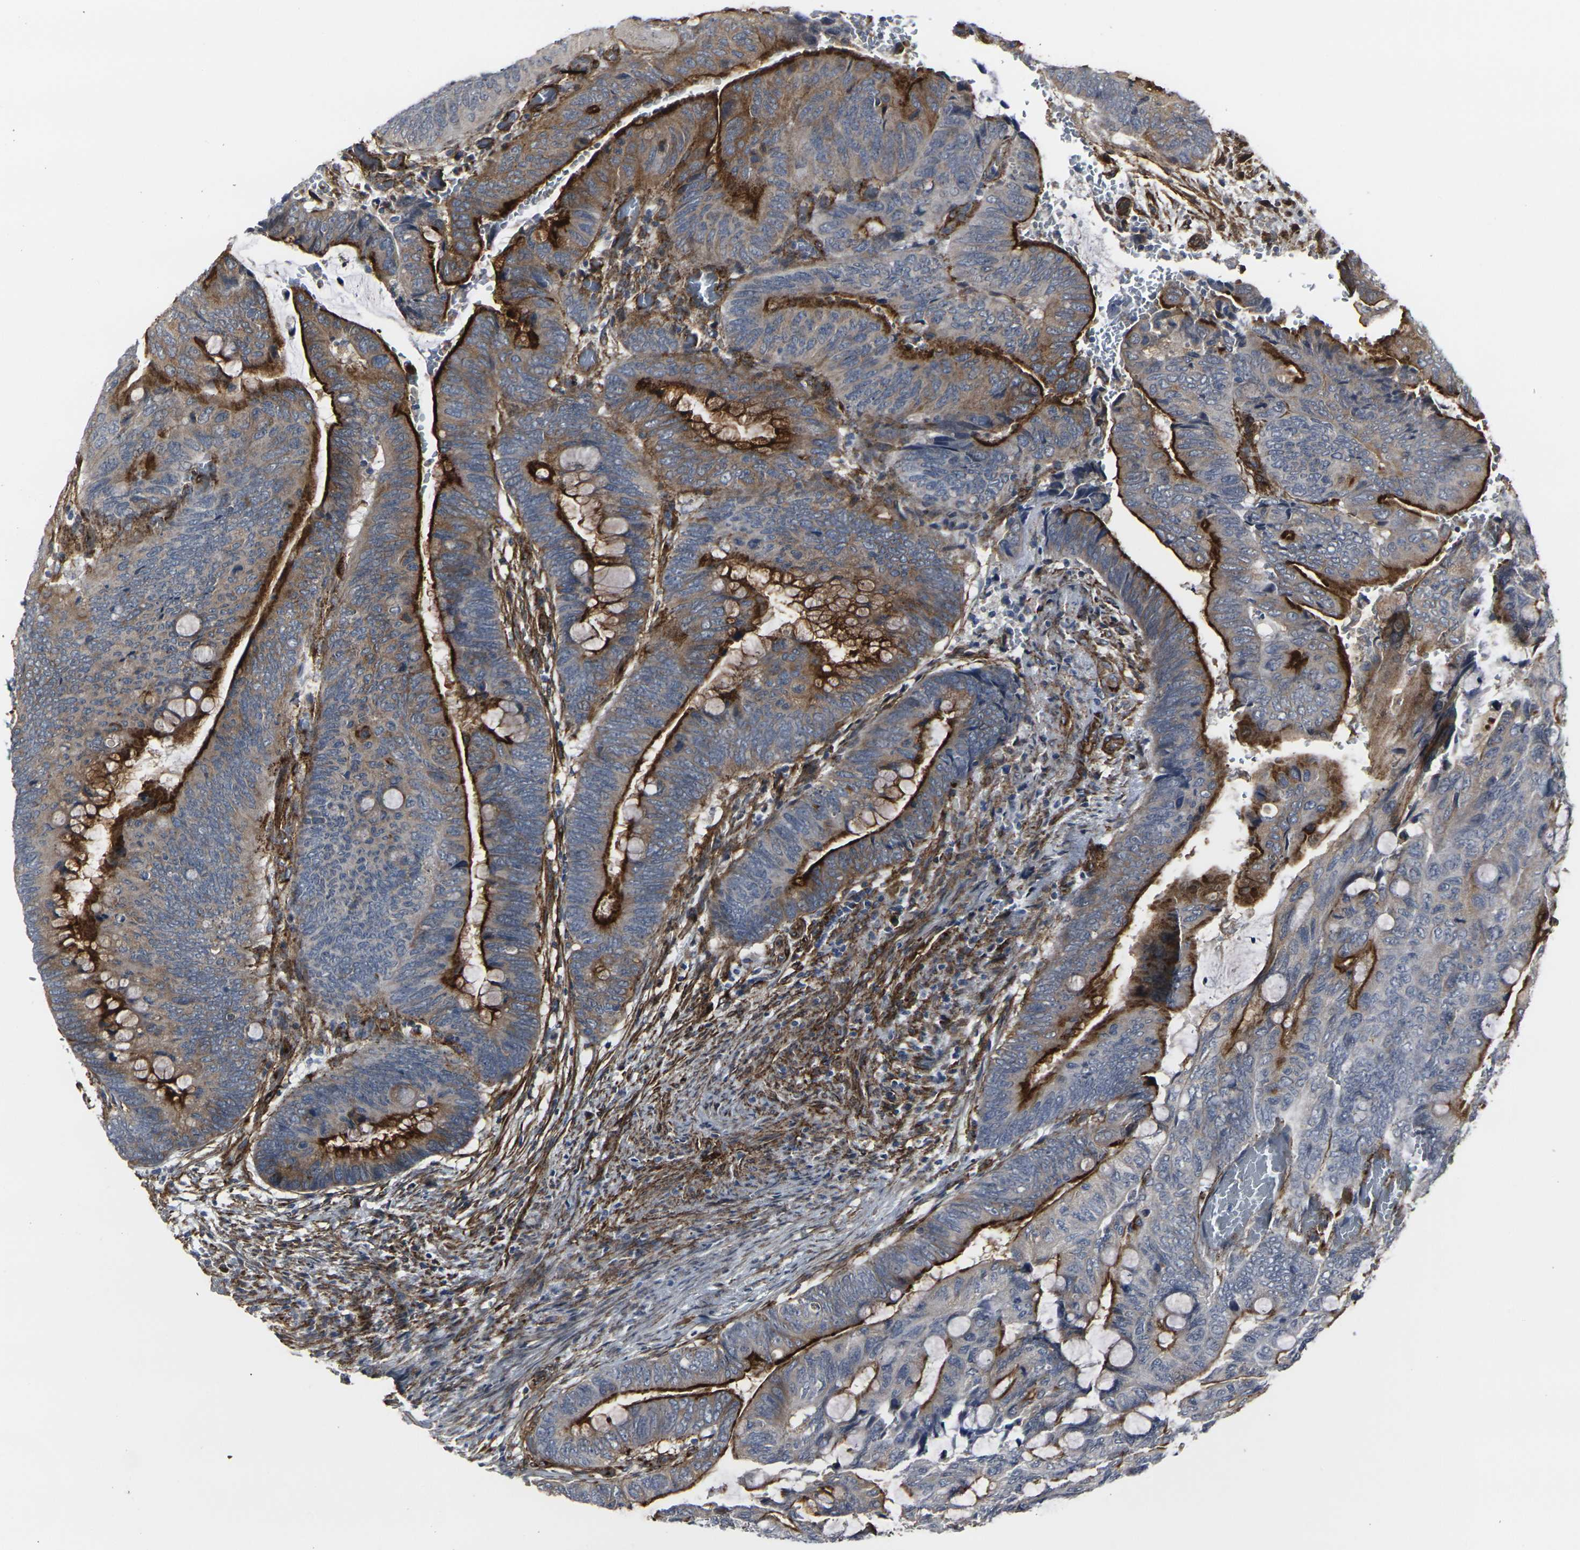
{"staining": {"intensity": "strong", "quantity": ">75%", "location": "cytoplasmic/membranous"}, "tissue": "colorectal cancer", "cell_type": "Tumor cells", "image_type": "cancer", "snomed": [{"axis": "morphology", "description": "Normal tissue, NOS"}, {"axis": "morphology", "description": "Adenocarcinoma, NOS"}, {"axis": "topography", "description": "Rectum"}, {"axis": "topography", "description": "Peripheral nerve tissue"}], "caption": "DAB (3,3'-diaminobenzidine) immunohistochemical staining of human colorectal adenocarcinoma demonstrates strong cytoplasmic/membranous protein staining in approximately >75% of tumor cells. (DAB IHC, brown staining for protein, blue staining for nuclei).", "gene": "MYOF", "patient": {"sex": "male", "age": 92}}